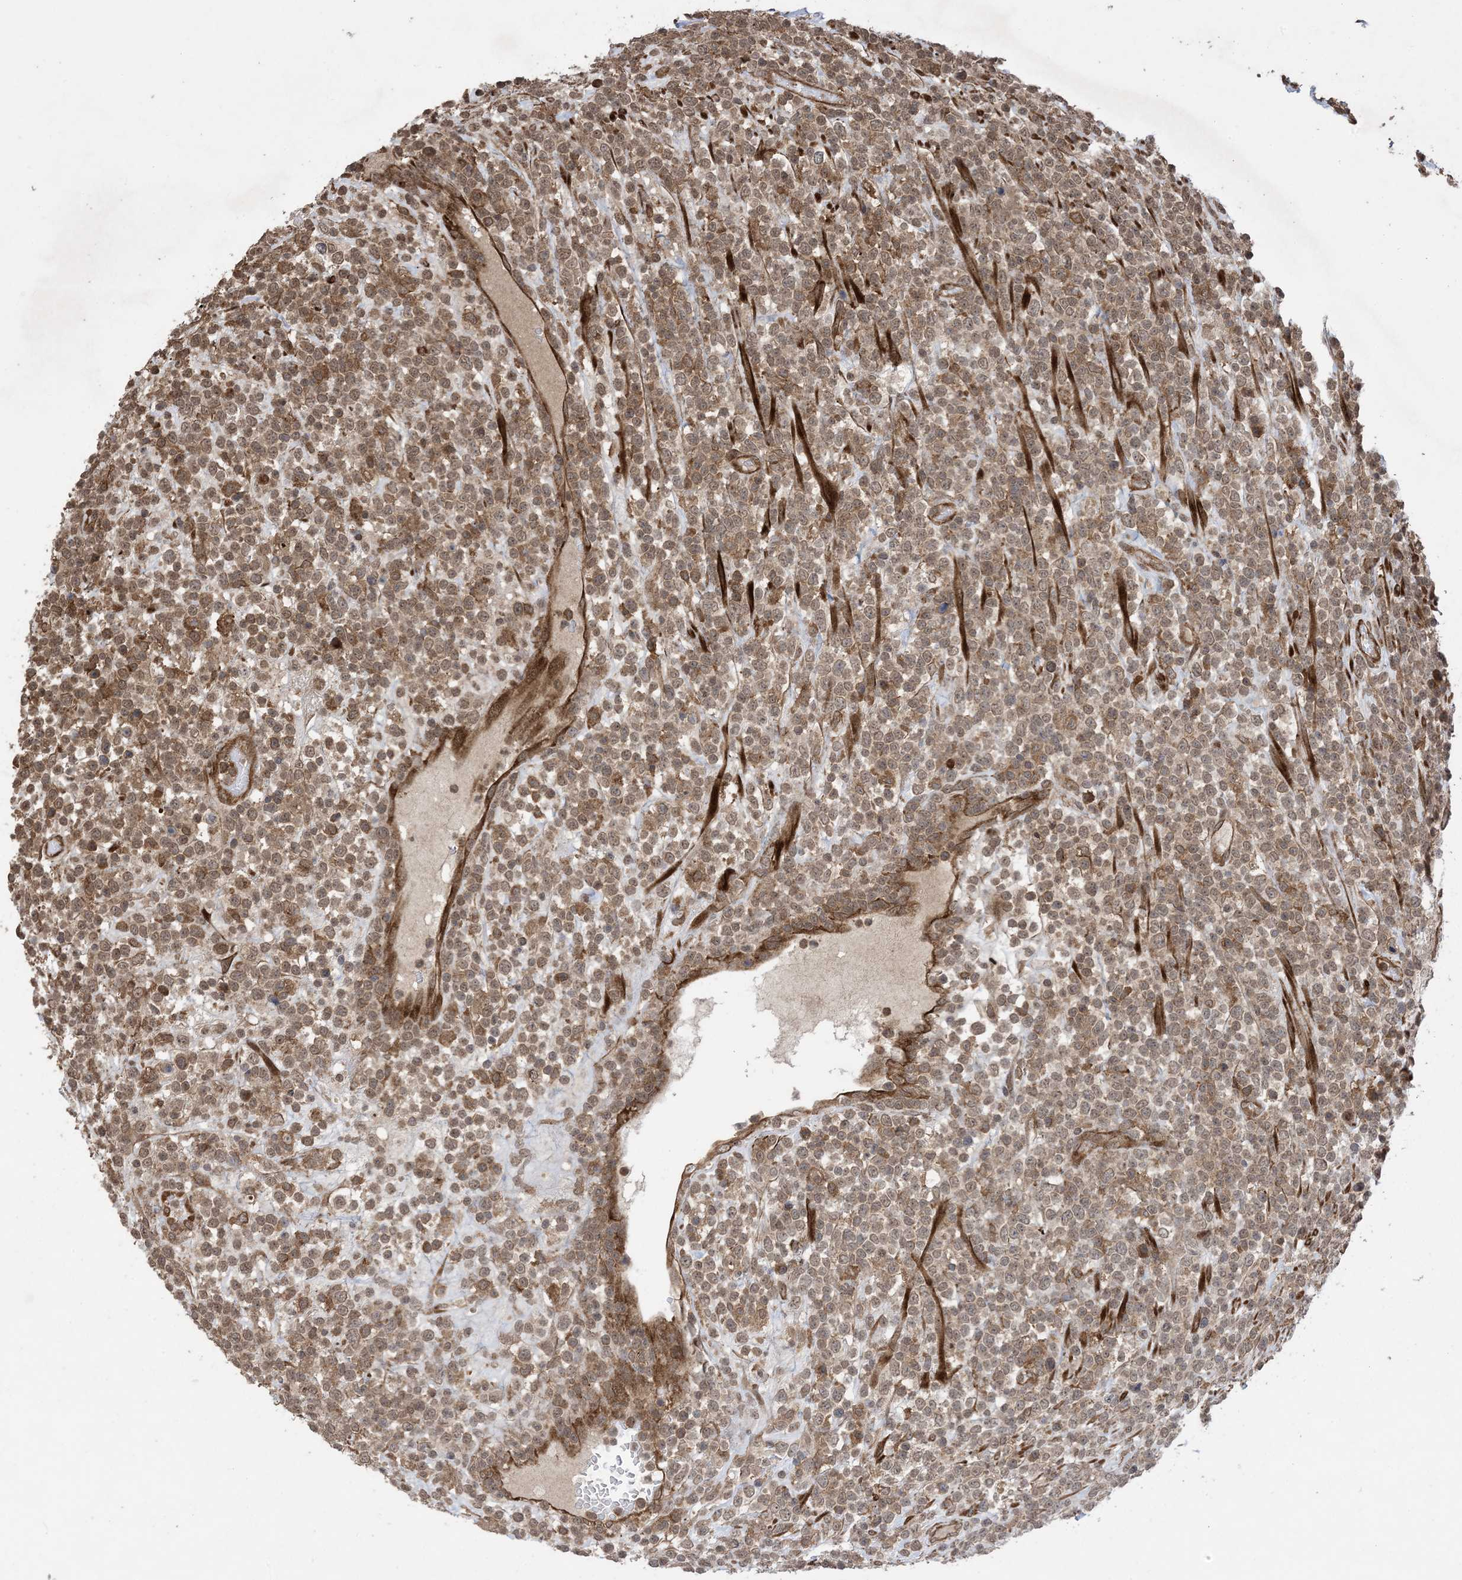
{"staining": {"intensity": "moderate", "quantity": ">75%", "location": "cytoplasmic/membranous,nuclear"}, "tissue": "lymphoma", "cell_type": "Tumor cells", "image_type": "cancer", "snomed": [{"axis": "morphology", "description": "Malignant lymphoma, non-Hodgkin's type, High grade"}, {"axis": "topography", "description": "Colon"}], "caption": "Protein analysis of malignant lymphoma, non-Hodgkin's type (high-grade) tissue exhibits moderate cytoplasmic/membranous and nuclear expression in about >75% of tumor cells. The staining is performed using DAB (3,3'-diaminobenzidine) brown chromogen to label protein expression. The nuclei are counter-stained blue using hematoxylin.", "gene": "ZNF511", "patient": {"sex": "female", "age": 53}}